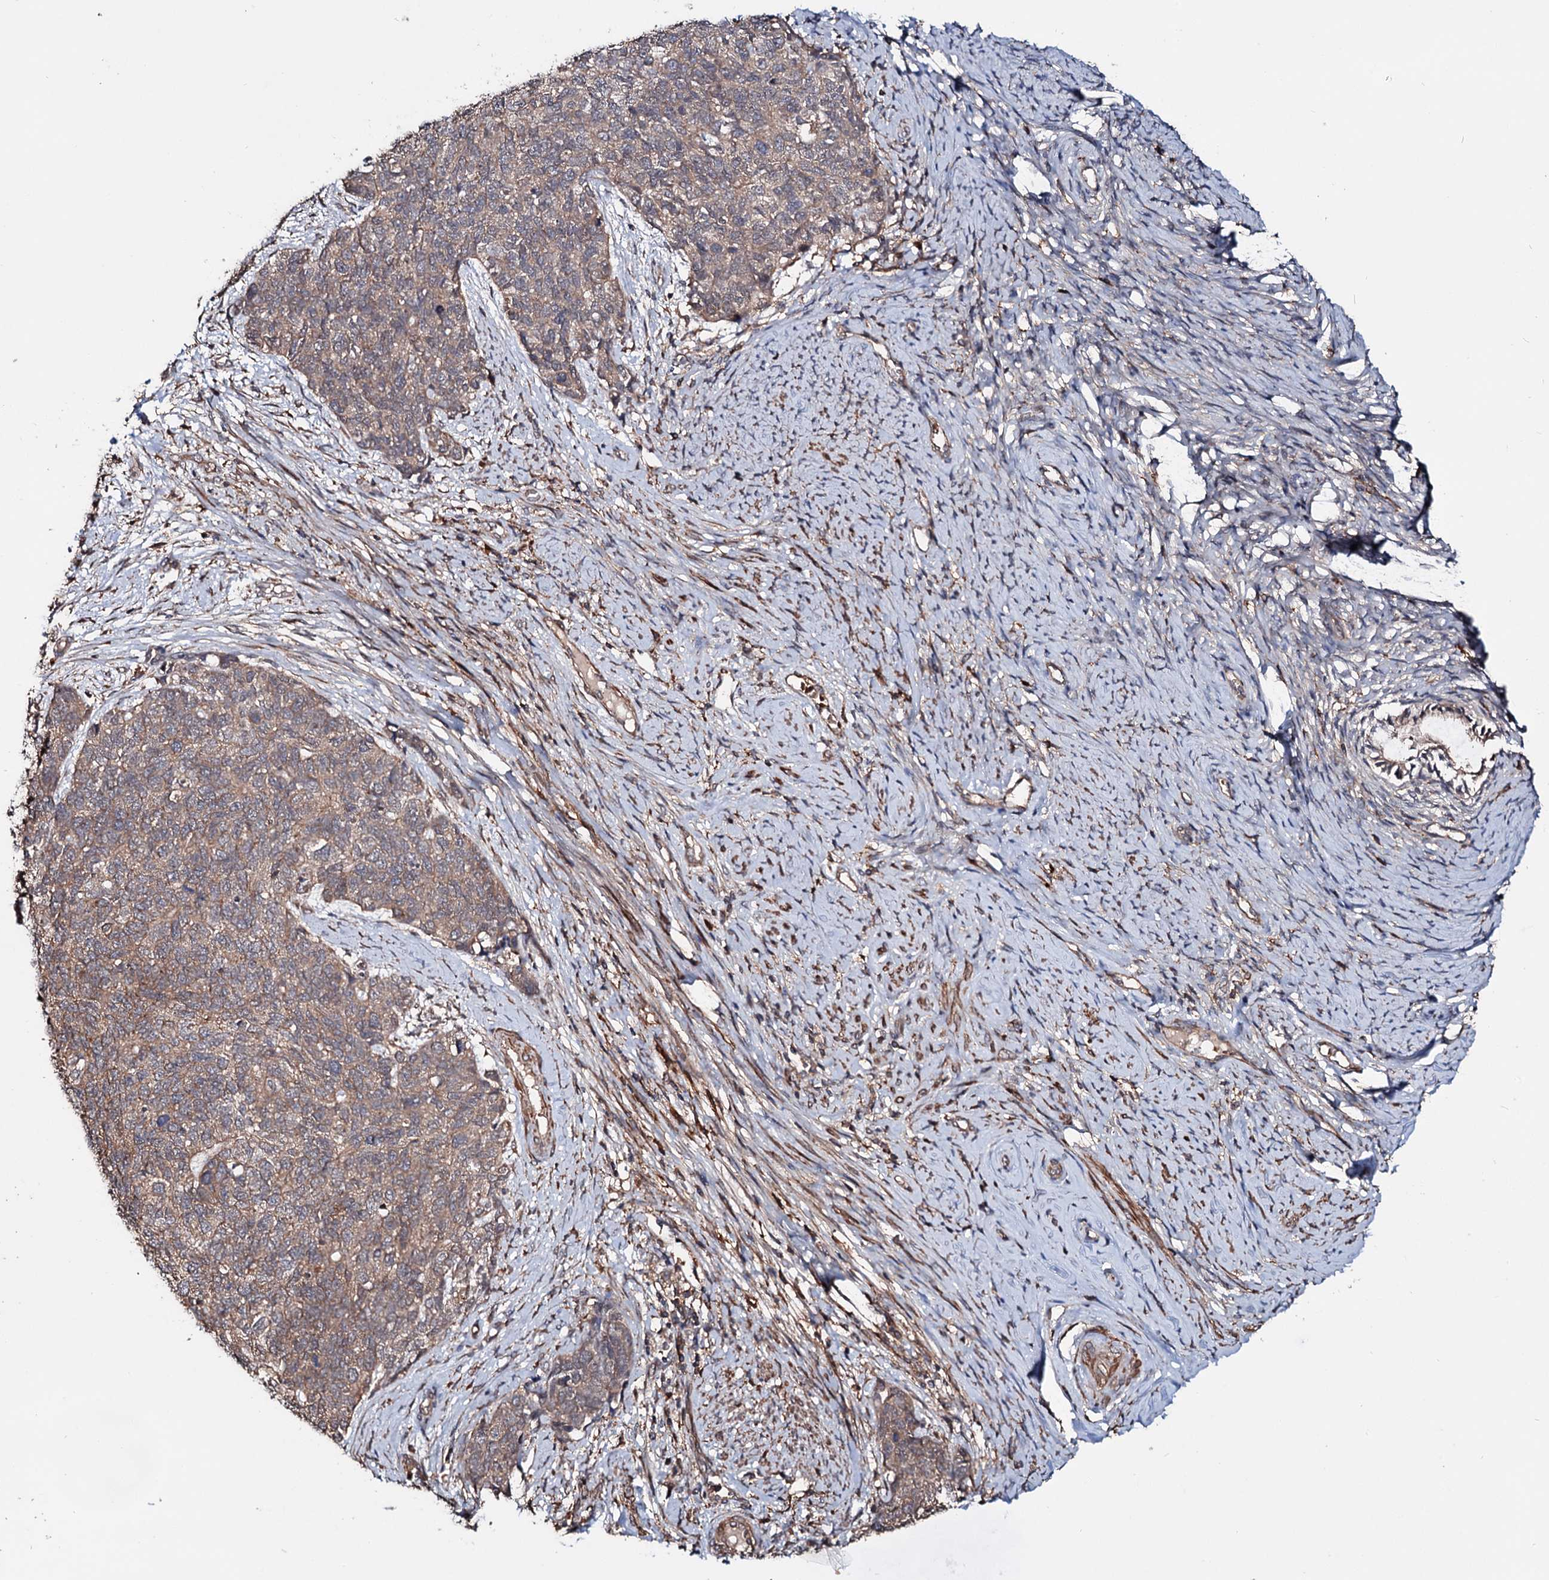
{"staining": {"intensity": "weak", "quantity": ">75%", "location": "cytoplasmic/membranous"}, "tissue": "cervical cancer", "cell_type": "Tumor cells", "image_type": "cancer", "snomed": [{"axis": "morphology", "description": "Squamous cell carcinoma, NOS"}, {"axis": "topography", "description": "Cervix"}], "caption": "IHC staining of cervical cancer, which displays low levels of weak cytoplasmic/membranous staining in approximately >75% of tumor cells indicating weak cytoplasmic/membranous protein staining. The staining was performed using DAB (3,3'-diaminobenzidine) (brown) for protein detection and nuclei were counterstained in hematoxylin (blue).", "gene": "GRIP1", "patient": {"sex": "female", "age": 63}}